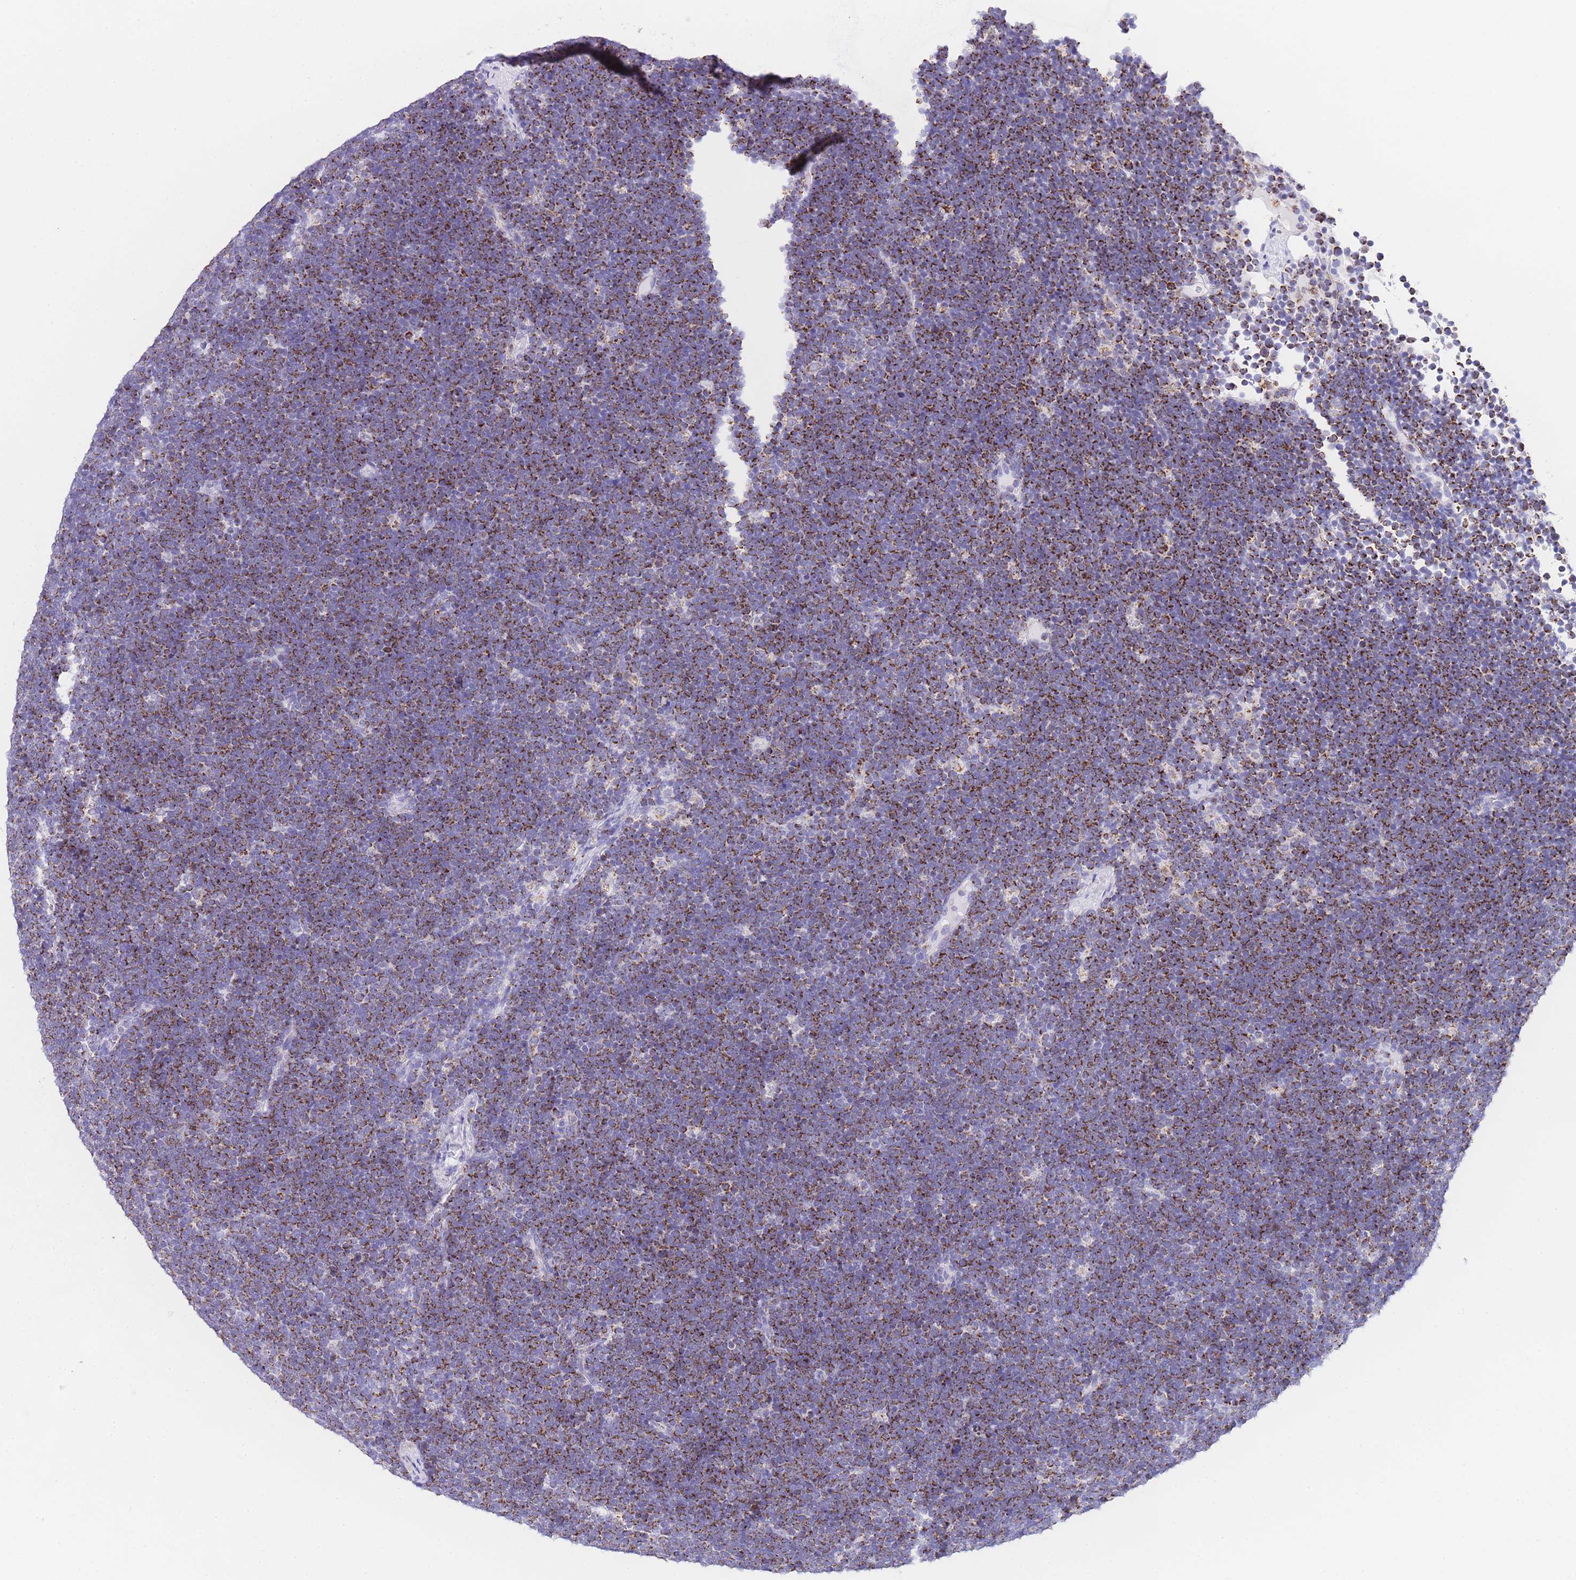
{"staining": {"intensity": "moderate", "quantity": ">75%", "location": "cytoplasmic/membranous"}, "tissue": "lymphoma", "cell_type": "Tumor cells", "image_type": "cancer", "snomed": [{"axis": "morphology", "description": "Malignant lymphoma, non-Hodgkin's type, High grade"}, {"axis": "topography", "description": "Lymph node"}], "caption": "Protein expression analysis of human high-grade malignant lymphoma, non-Hodgkin's type reveals moderate cytoplasmic/membranous positivity in approximately >75% of tumor cells.", "gene": "NKD2", "patient": {"sex": "male", "age": 13}}